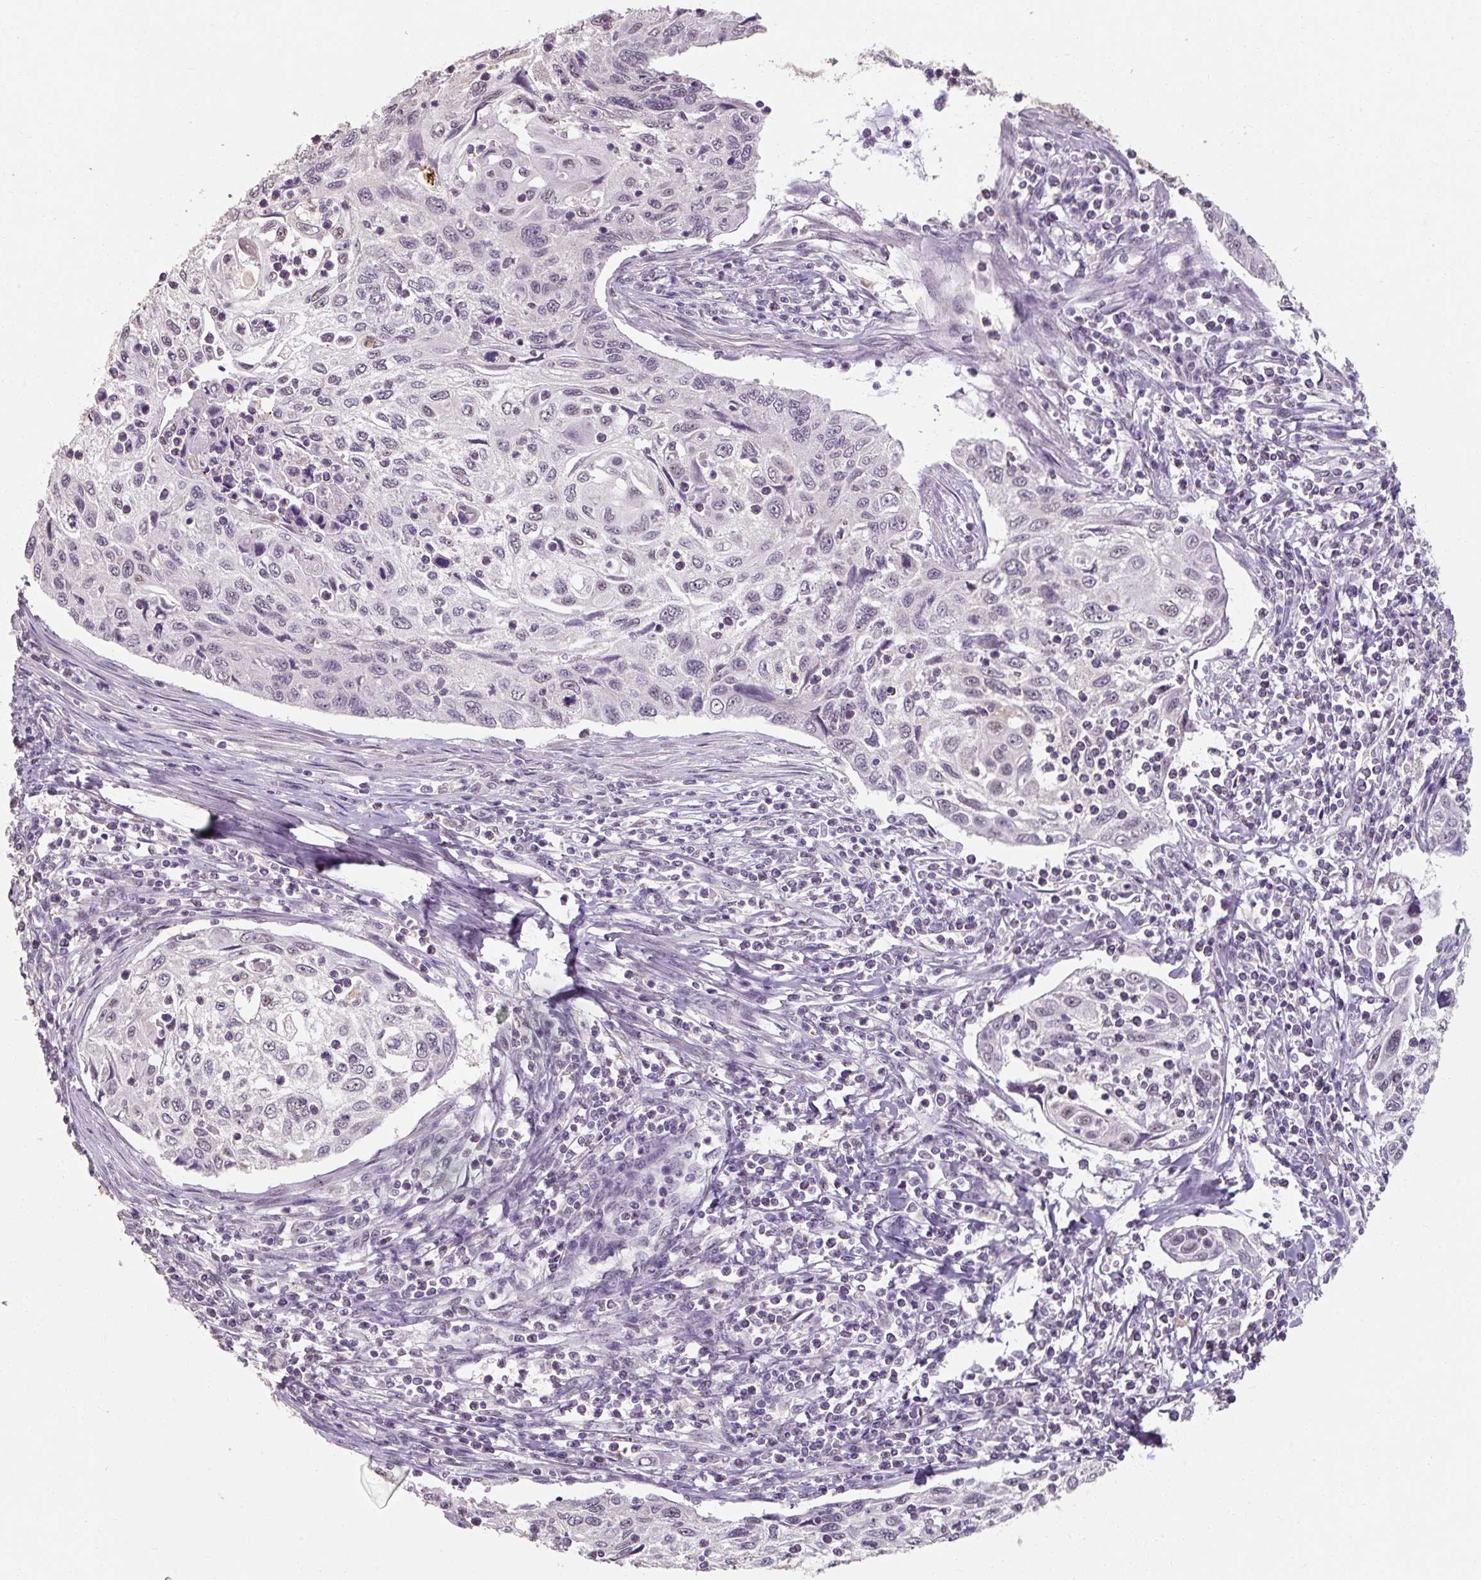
{"staining": {"intensity": "negative", "quantity": "none", "location": "none"}, "tissue": "cervical cancer", "cell_type": "Tumor cells", "image_type": "cancer", "snomed": [{"axis": "morphology", "description": "Squamous cell carcinoma, NOS"}, {"axis": "topography", "description": "Cervix"}], "caption": "Tumor cells are negative for protein expression in human cervical cancer (squamous cell carcinoma). The staining was performed using DAB to visualize the protein expression in brown, while the nuclei were stained in blue with hematoxylin (Magnification: 20x).", "gene": "ZFTRAF1", "patient": {"sex": "female", "age": 70}}